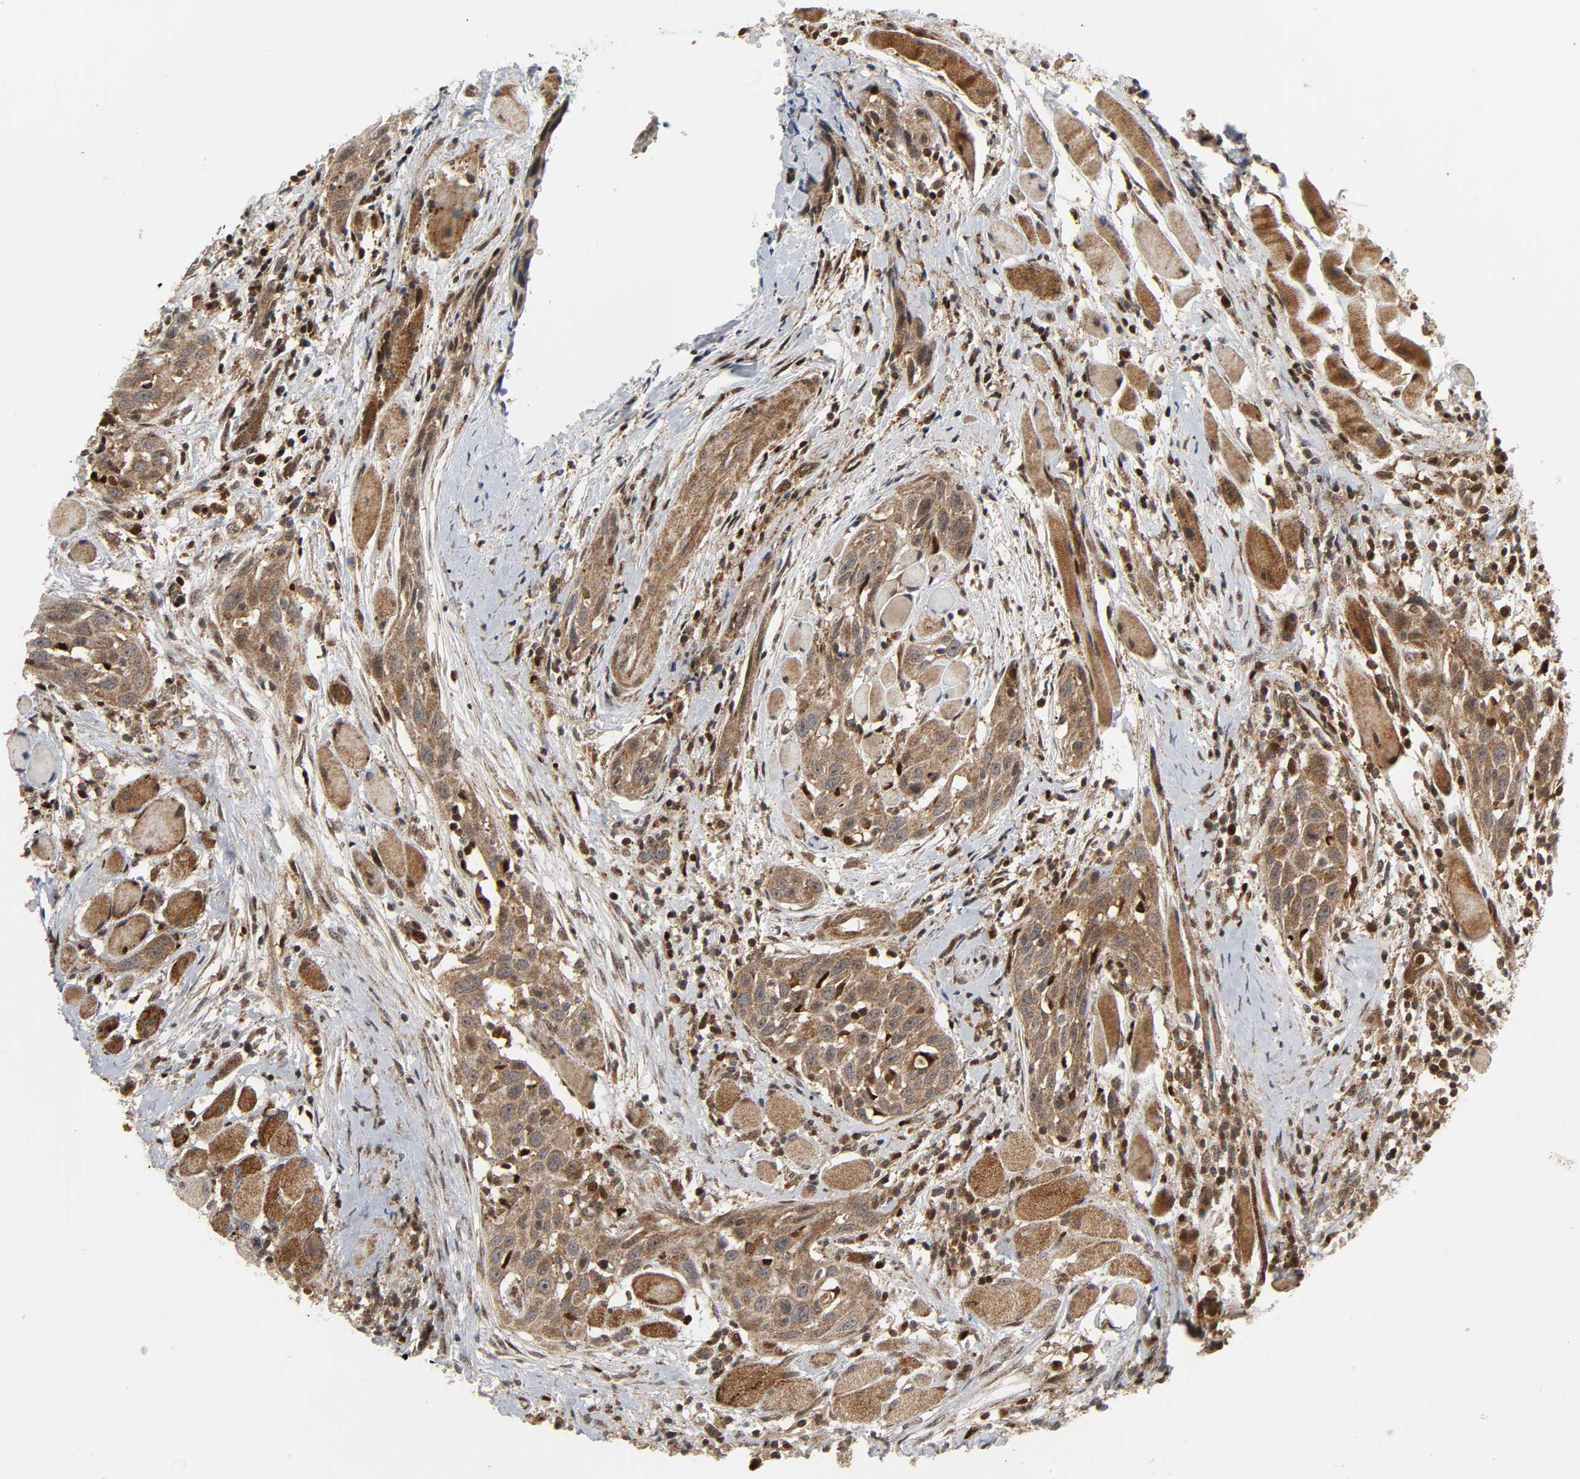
{"staining": {"intensity": "moderate", "quantity": ">75%", "location": "cytoplasmic/membranous,nuclear"}, "tissue": "head and neck cancer", "cell_type": "Tumor cells", "image_type": "cancer", "snomed": [{"axis": "morphology", "description": "Squamous cell carcinoma, NOS"}, {"axis": "topography", "description": "Oral tissue"}, {"axis": "topography", "description": "Head-Neck"}], "caption": "A micrograph showing moderate cytoplasmic/membranous and nuclear positivity in about >75% of tumor cells in head and neck squamous cell carcinoma, as visualized by brown immunohistochemical staining.", "gene": "CHUK", "patient": {"sex": "female", "age": 50}}